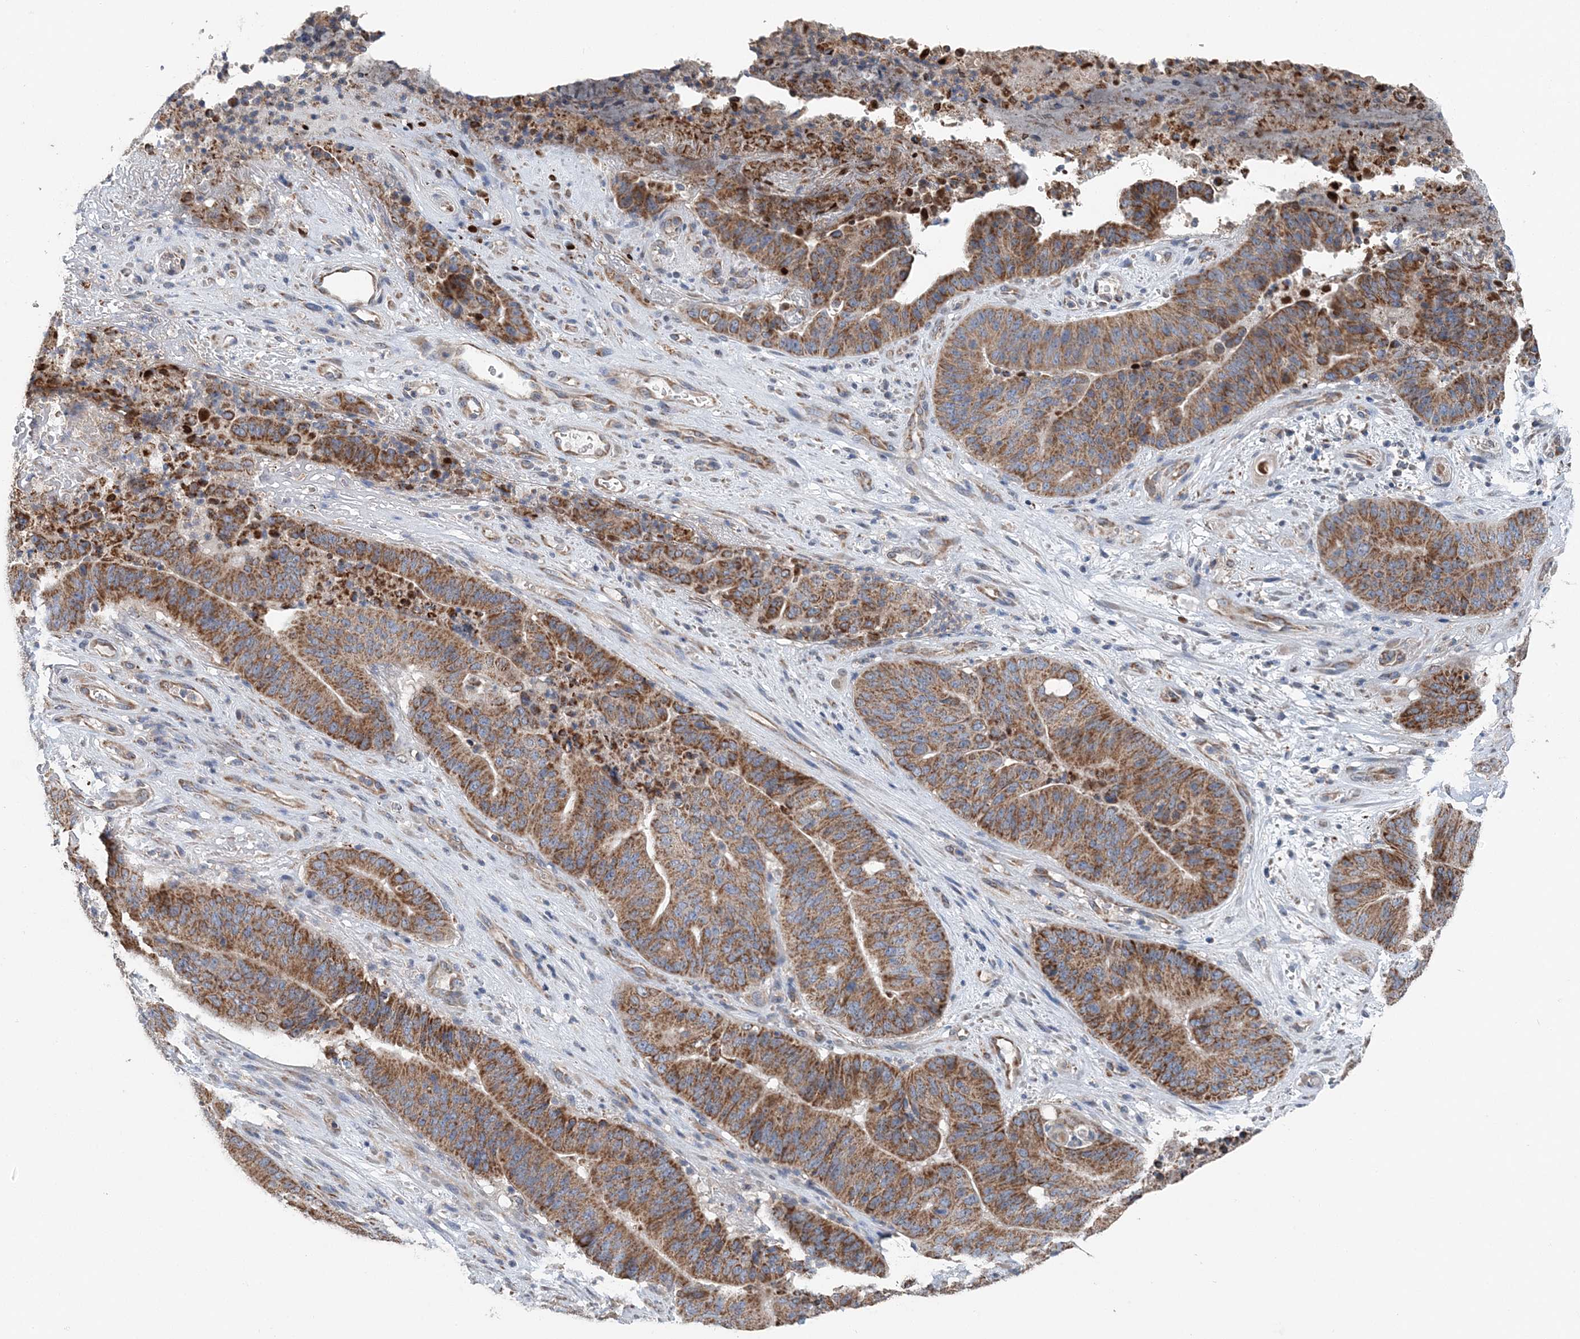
{"staining": {"intensity": "strong", "quantity": ">75%", "location": "cytoplasmic/membranous"}, "tissue": "pancreatic cancer", "cell_type": "Tumor cells", "image_type": "cancer", "snomed": [{"axis": "morphology", "description": "Adenocarcinoma, NOS"}, {"axis": "topography", "description": "Pancreas"}], "caption": "Adenocarcinoma (pancreatic) stained for a protein (brown) reveals strong cytoplasmic/membranous positive positivity in approximately >75% of tumor cells.", "gene": "SPRY2", "patient": {"sex": "female", "age": 77}}